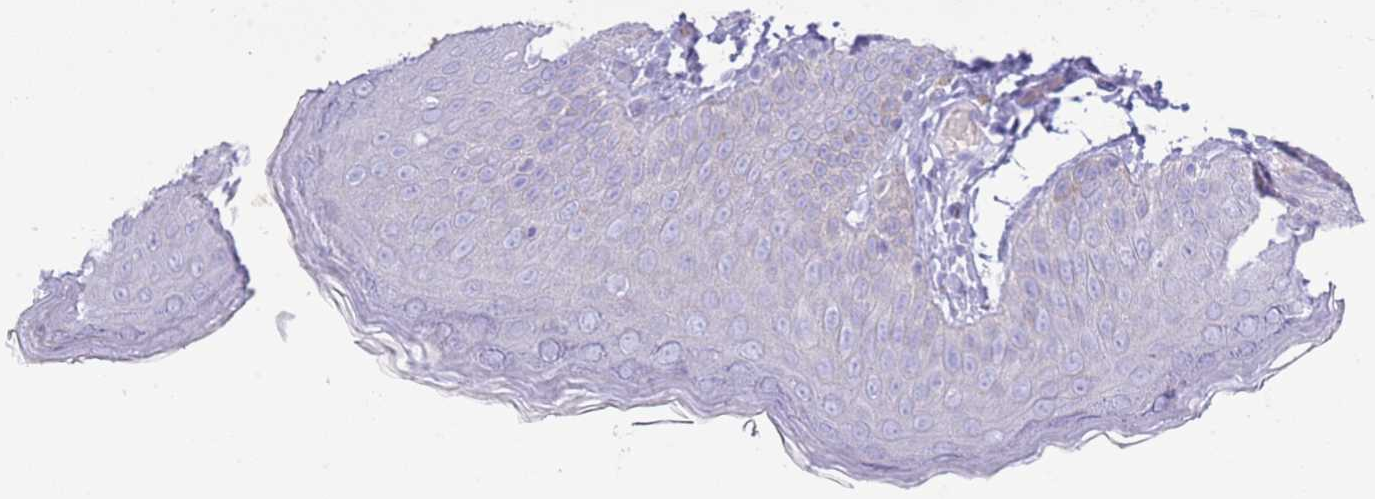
{"staining": {"intensity": "negative", "quantity": "none", "location": "none"}, "tissue": "skin", "cell_type": "Epidermal cells", "image_type": "normal", "snomed": [{"axis": "morphology", "description": "Normal tissue, NOS"}, {"axis": "topography", "description": "Anal"}], "caption": "Image shows no significant protein staining in epidermal cells of benign skin. (DAB immunohistochemistry (IHC), high magnification).", "gene": "ACR", "patient": {"sex": "female", "age": 40}}